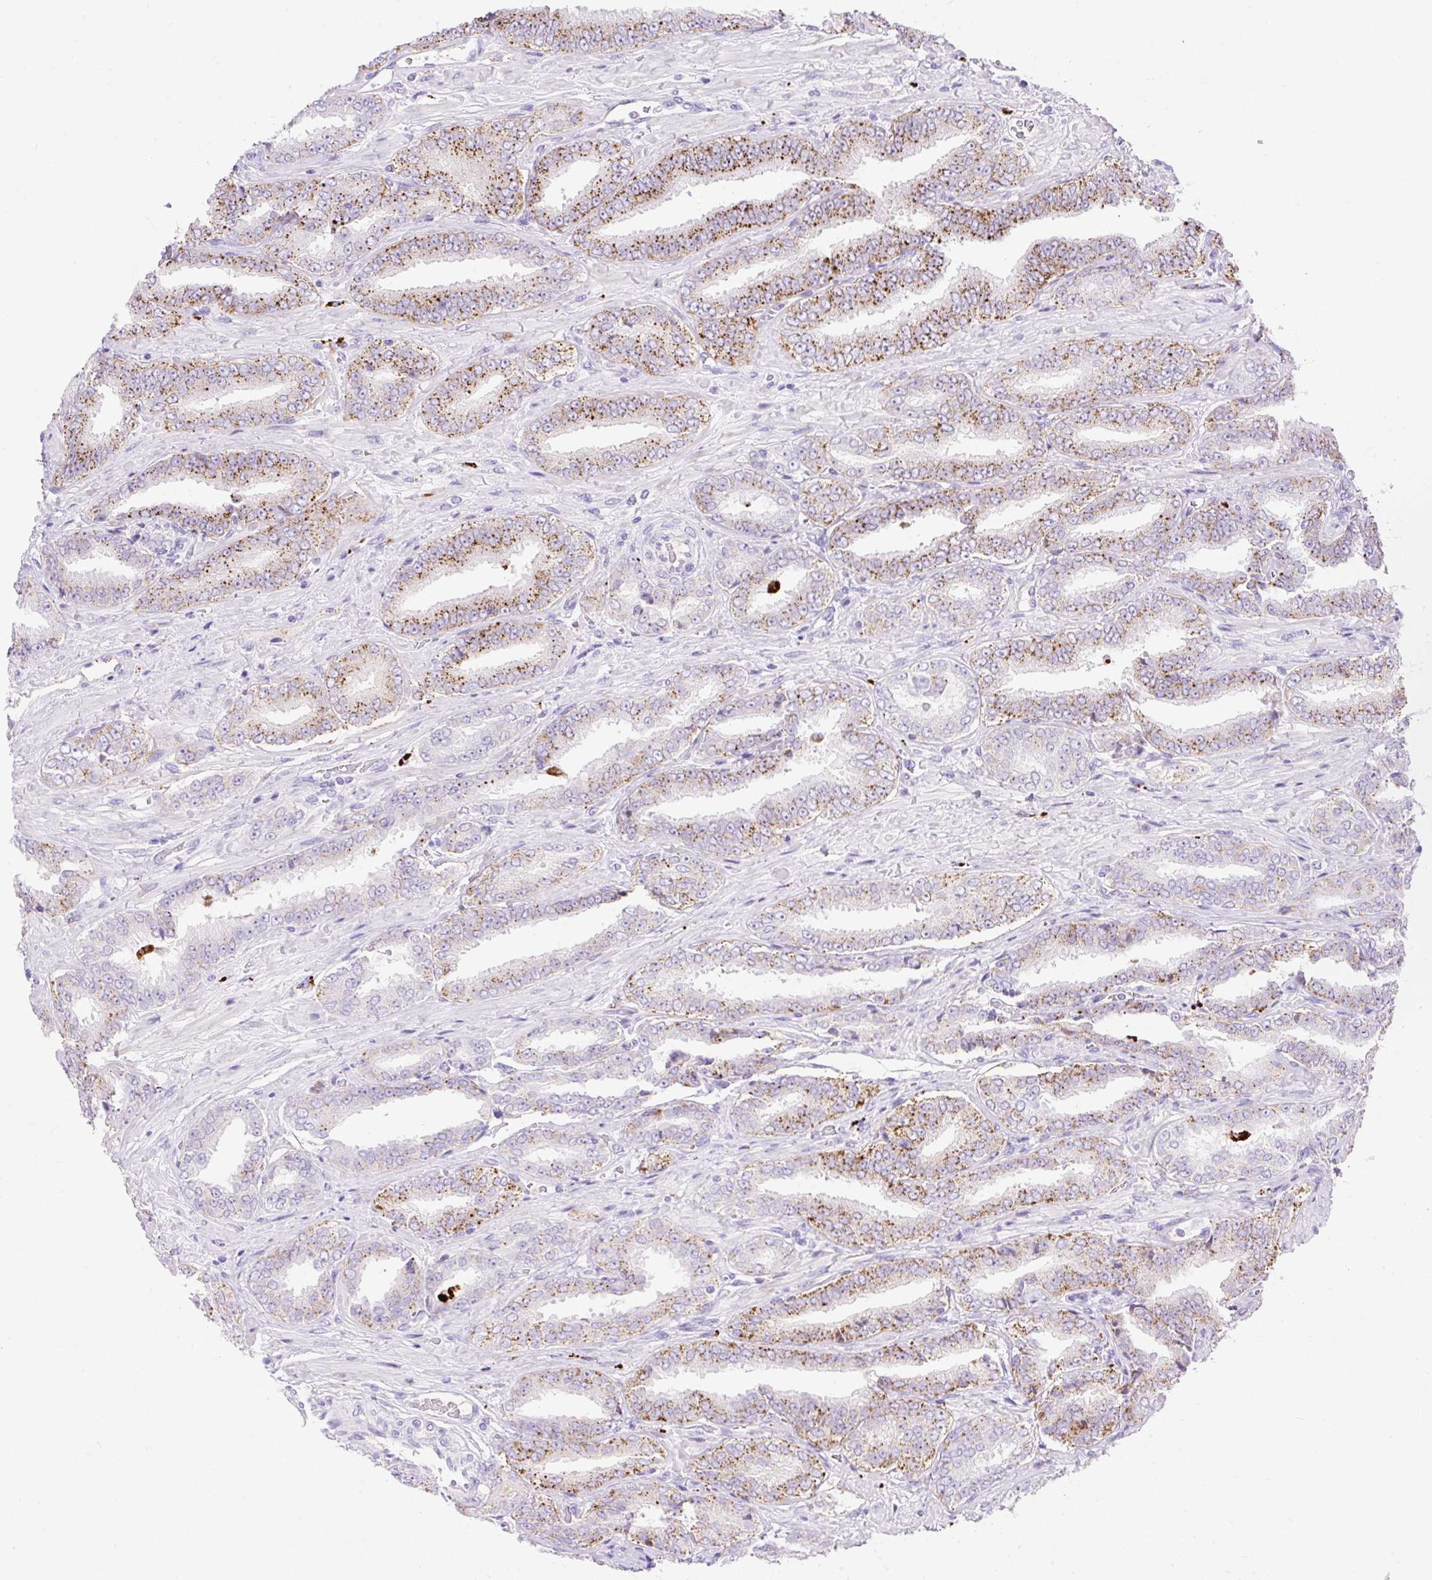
{"staining": {"intensity": "moderate", "quantity": "25%-75%", "location": "cytoplasmic/membranous"}, "tissue": "prostate cancer", "cell_type": "Tumor cells", "image_type": "cancer", "snomed": [{"axis": "morphology", "description": "Adenocarcinoma, High grade"}, {"axis": "topography", "description": "Prostate"}], "caption": "Moderate cytoplasmic/membranous protein positivity is seen in about 25%-75% of tumor cells in prostate adenocarcinoma (high-grade).", "gene": "HEXB", "patient": {"sex": "male", "age": 72}}